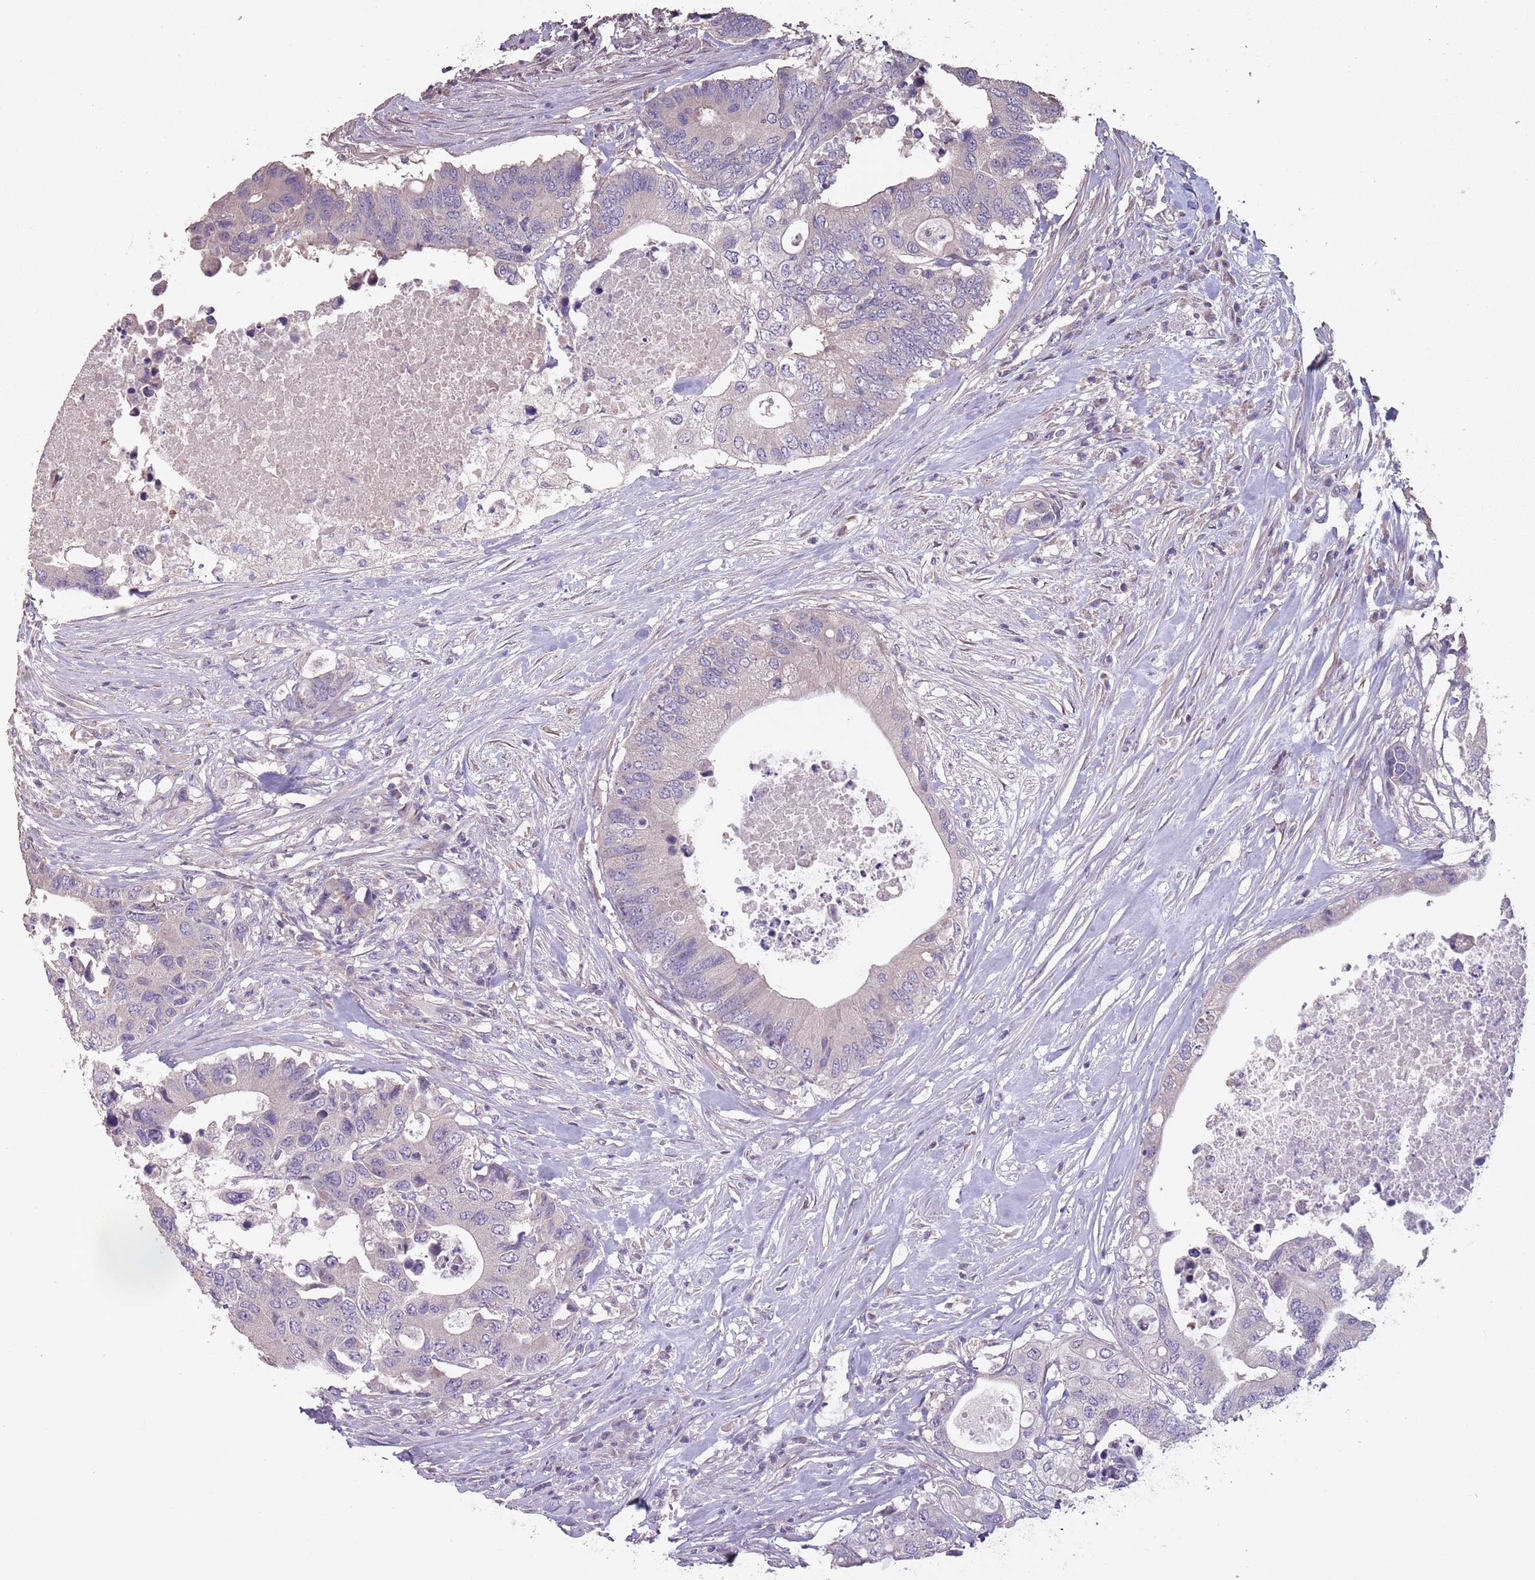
{"staining": {"intensity": "negative", "quantity": "none", "location": "none"}, "tissue": "colorectal cancer", "cell_type": "Tumor cells", "image_type": "cancer", "snomed": [{"axis": "morphology", "description": "Adenocarcinoma, NOS"}, {"axis": "topography", "description": "Colon"}], "caption": "Image shows no protein positivity in tumor cells of adenocarcinoma (colorectal) tissue.", "gene": "MBD3L1", "patient": {"sex": "male", "age": 71}}